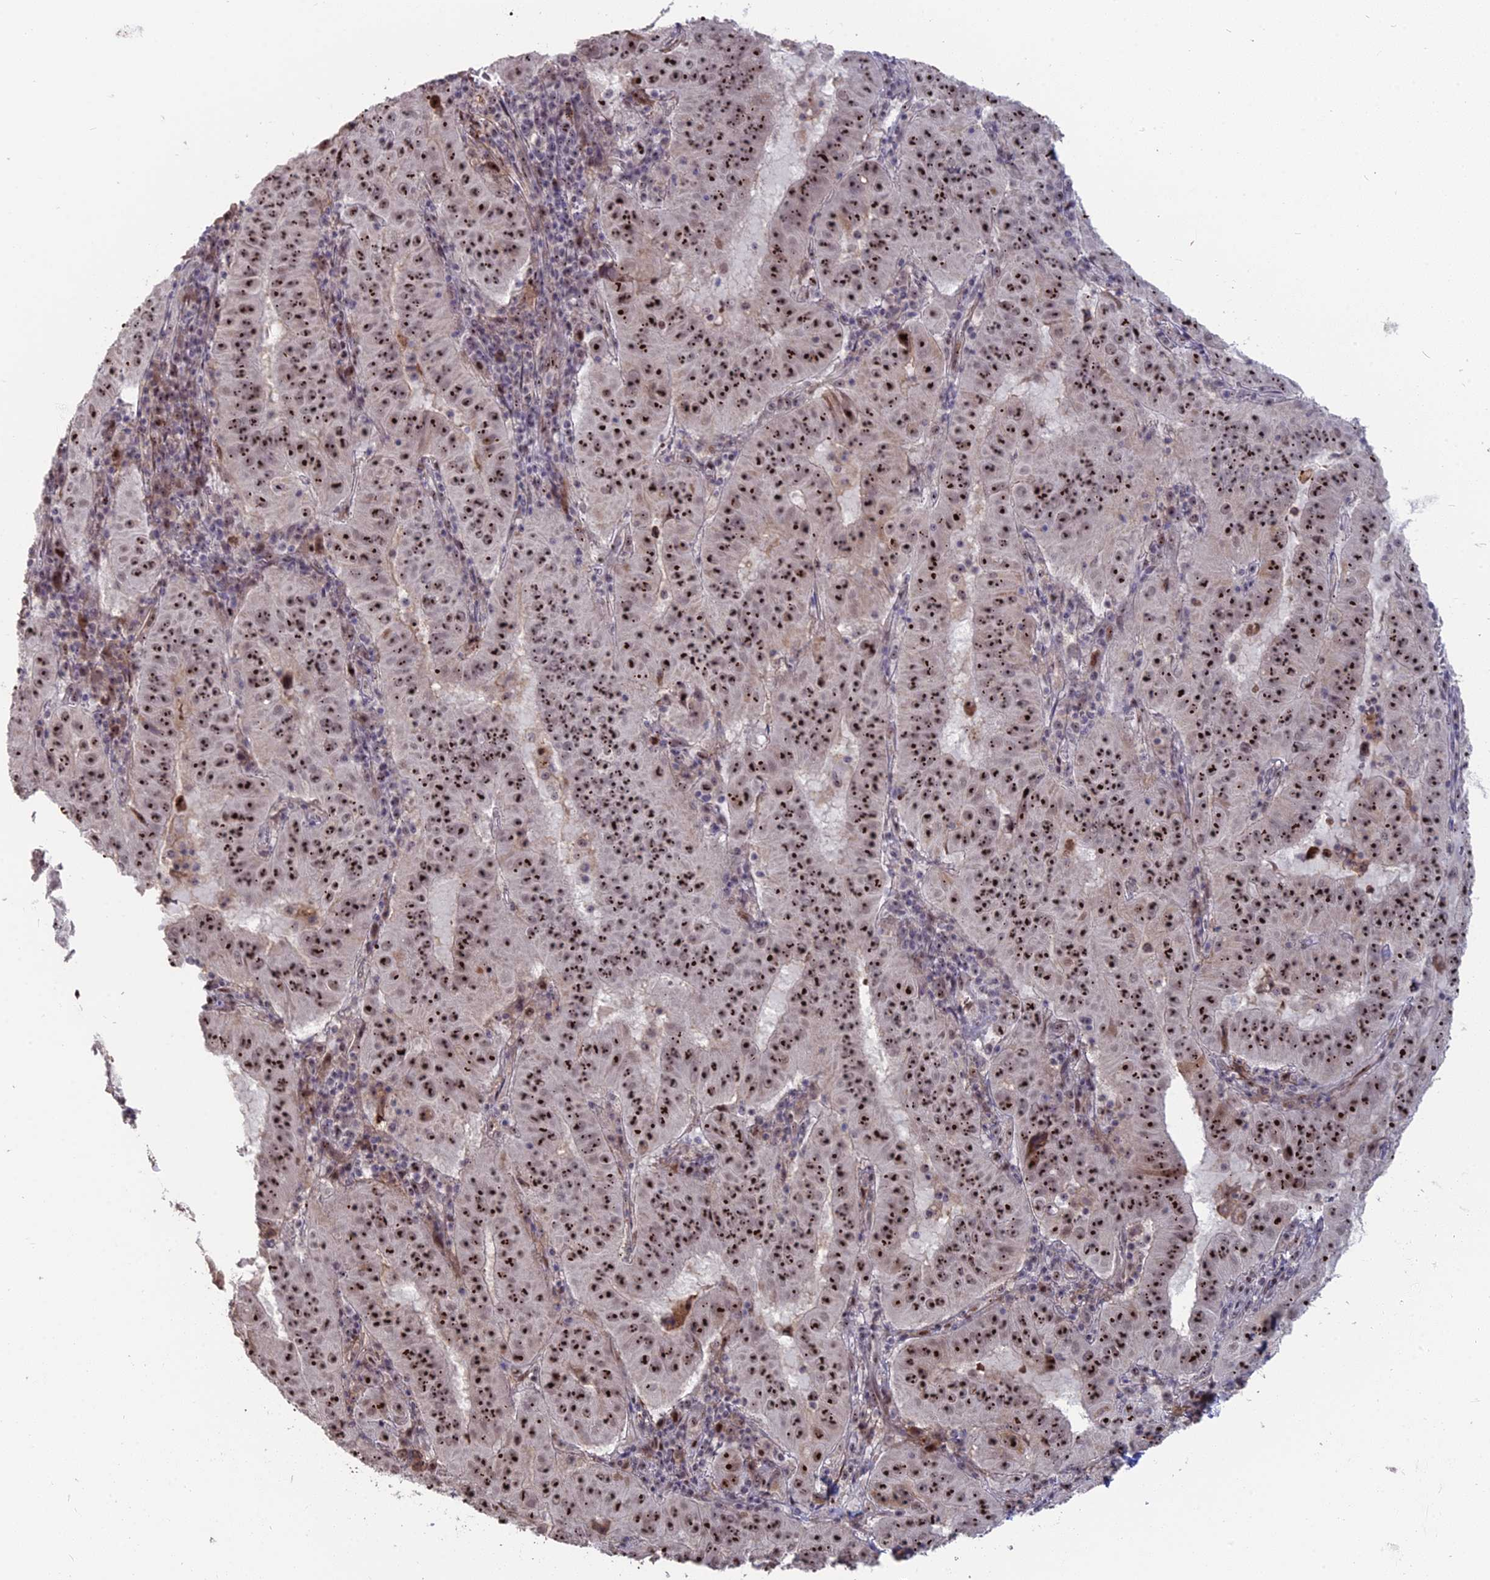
{"staining": {"intensity": "strong", "quantity": ">75%", "location": "nuclear"}, "tissue": "pancreatic cancer", "cell_type": "Tumor cells", "image_type": "cancer", "snomed": [{"axis": "morphology", "description": "Adenocarcinoma, NOS"}, {"axis": "topography", "description": "Pancreas"}], "caption": "Immunohistochemical staining of adenocarcinoma (pancreatic) exhibits high levels of strong nuclear positivity in about >75% of tumor cells.", "gene": "FAM131A", "patient": {"sex": "male", "age": 63}}